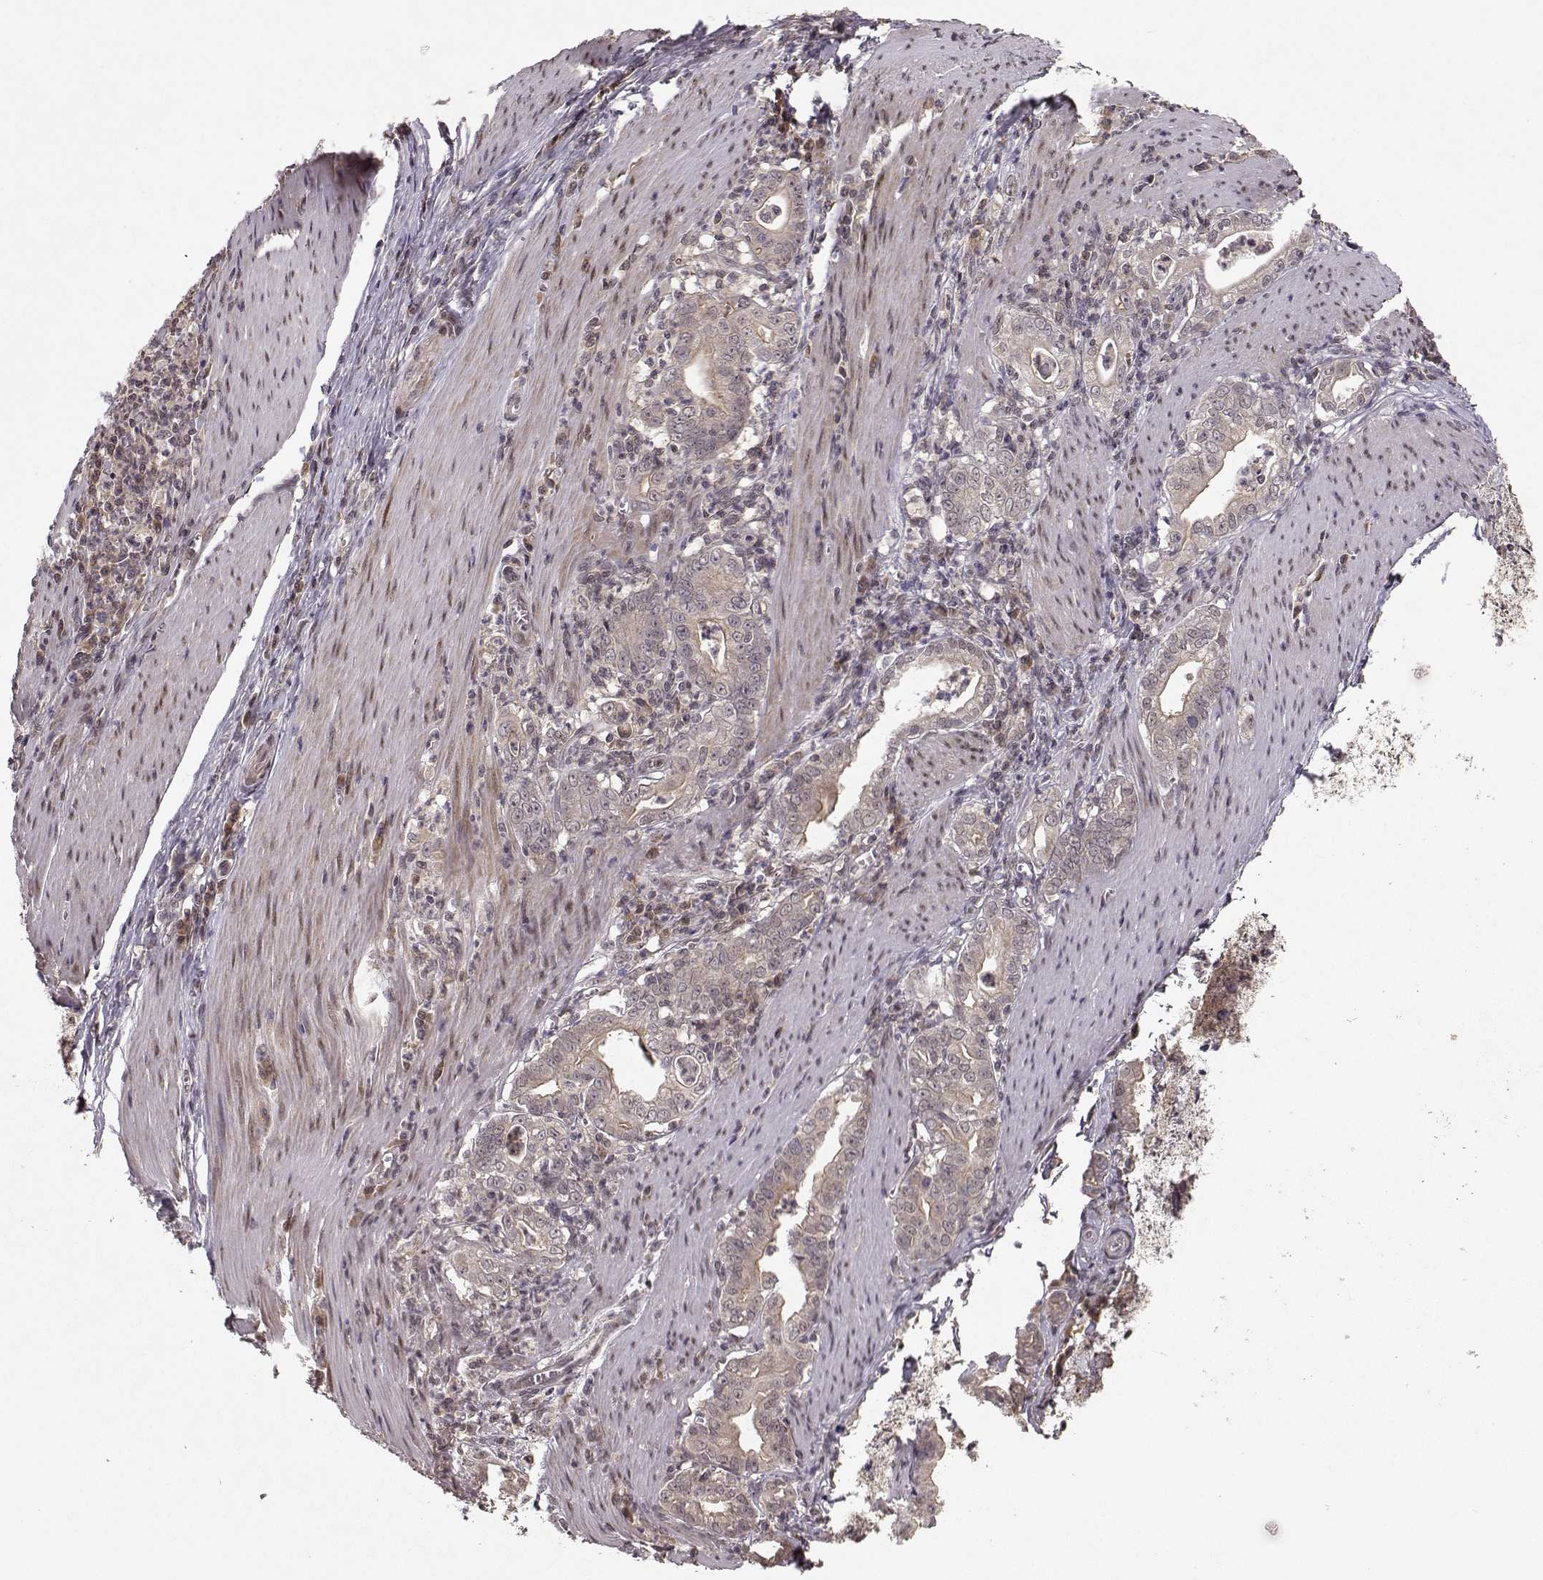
{"staining": {"intensity": "weak", "quantity": "25%-75%", "location": "cytoplasmic/membranous"}, "tissue": "stomach cancer", "cell_type": "Tumor cells", "image_type": "cancer", "snomed": [{"axis": "morphology", "description": "Adenocarcinoma, NOS"}, {"axis": "topography", "description": "Stomach, upper"}], "caption": "Stomach adenocarcinoma stained with DAB immunohistochemistry (IHC) demonstrates low levels of weak cytoplasmic/membranous staining in approximately 25%-75% of tumor cells. (brown staining indicates protein expression, while blue staining denotes nuclei).", "gene": "PLEKHG3", "patient": {"sex": "female", "age": 79}}